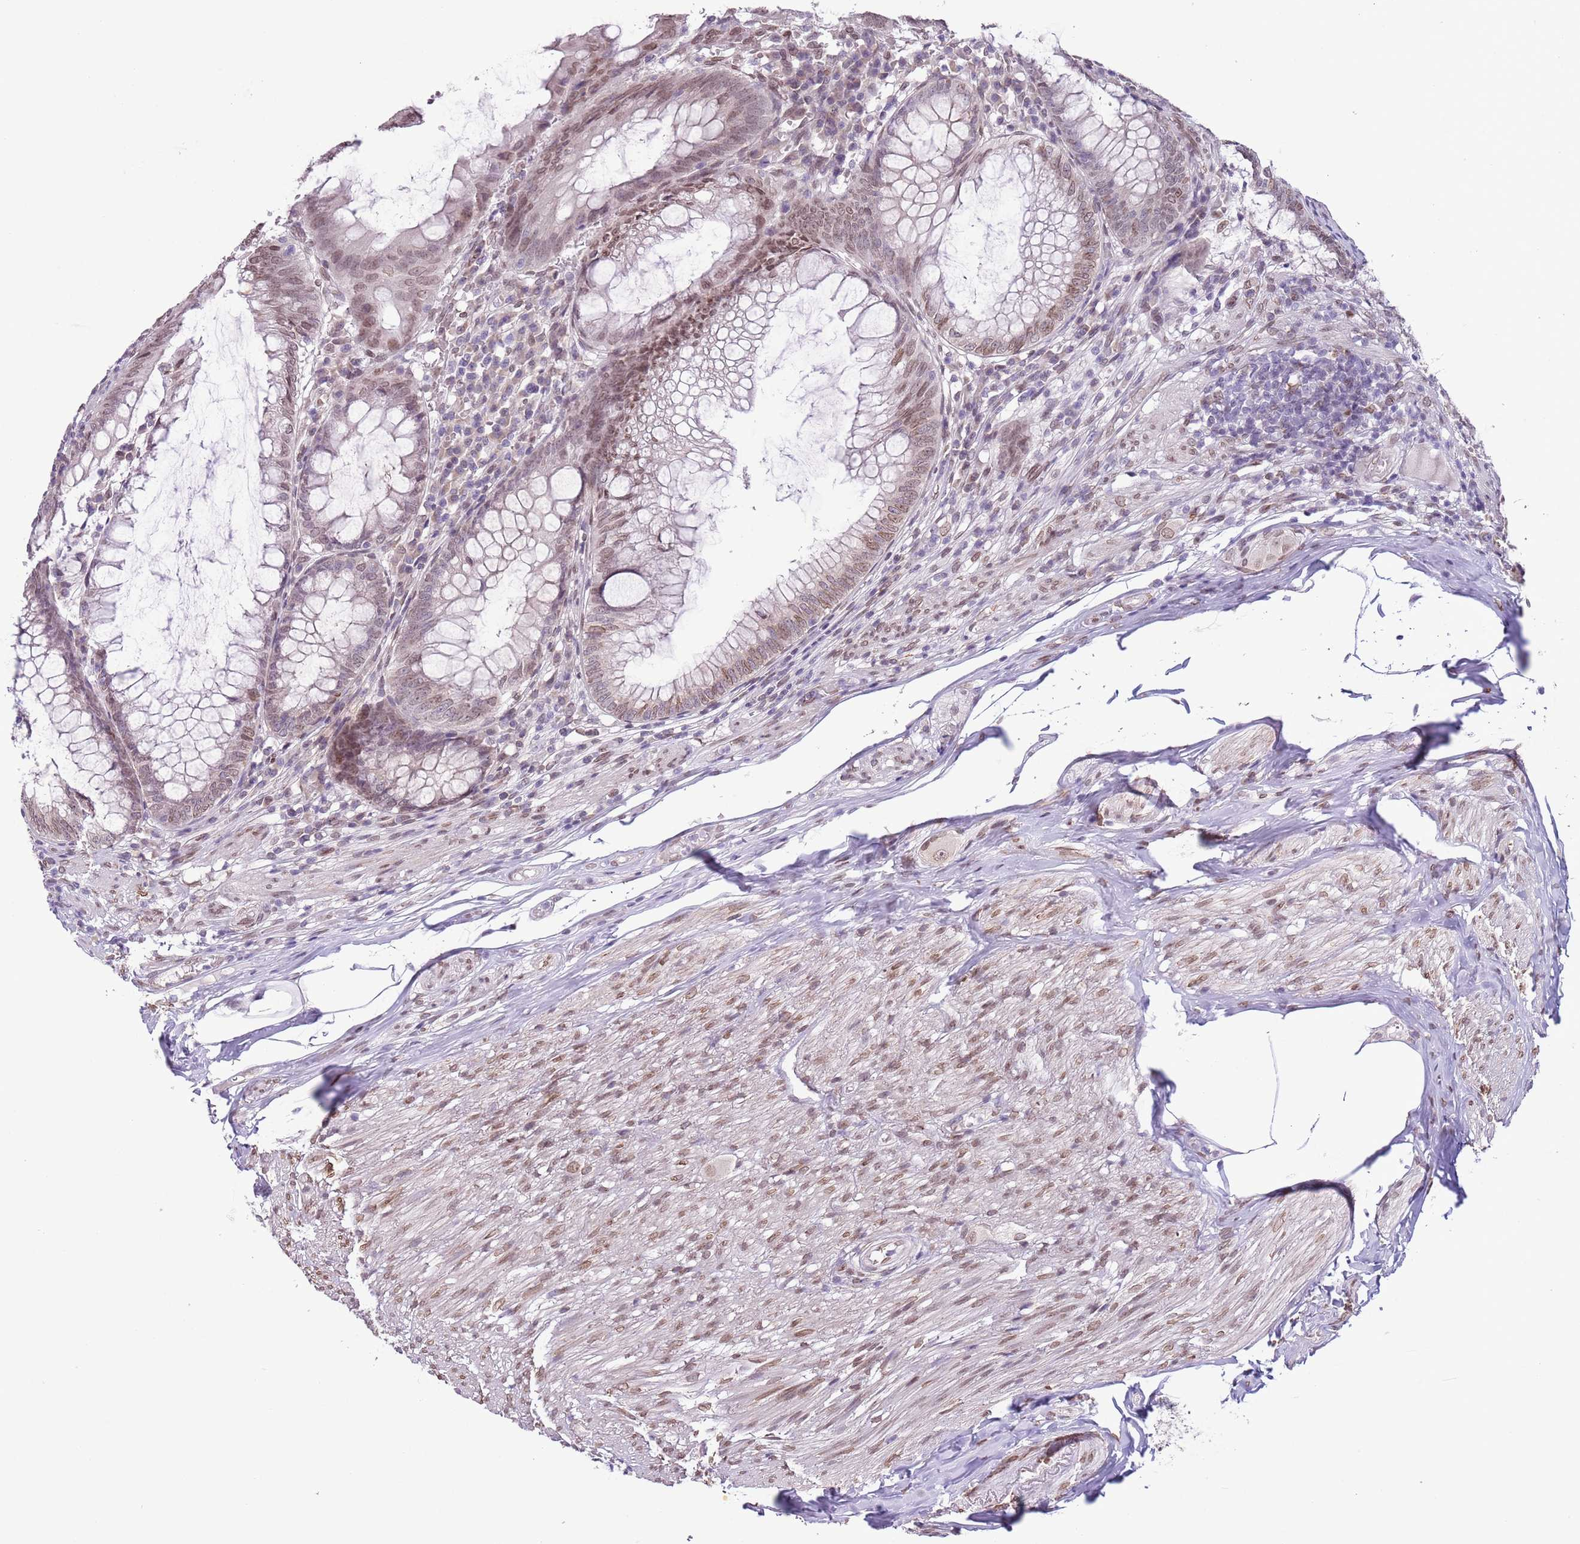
{"staining": {"intensity": "moderate", "quantity": ">75%", "location": "cytoplasmic/membranous,nuclear"}, "tissue": "appendix", "cell_type": "Glandular cells", "image_type": "normal", "snomed": [{"axis": "morphology", "description": "Normal tissue, NOS"}, {"axis": "topography", "description": "Appendix"}], "caption": "Appendix stained with DAB (3,3'-diaminobenzidine) immunohistochemistry (IHC) displays medium levels of moderate cytoplasmic/membranous,nuclear positivity in about >75% of glandular cells.", "gene": "ZGLP1", "patient": {"sex": "male", "age": 83}}